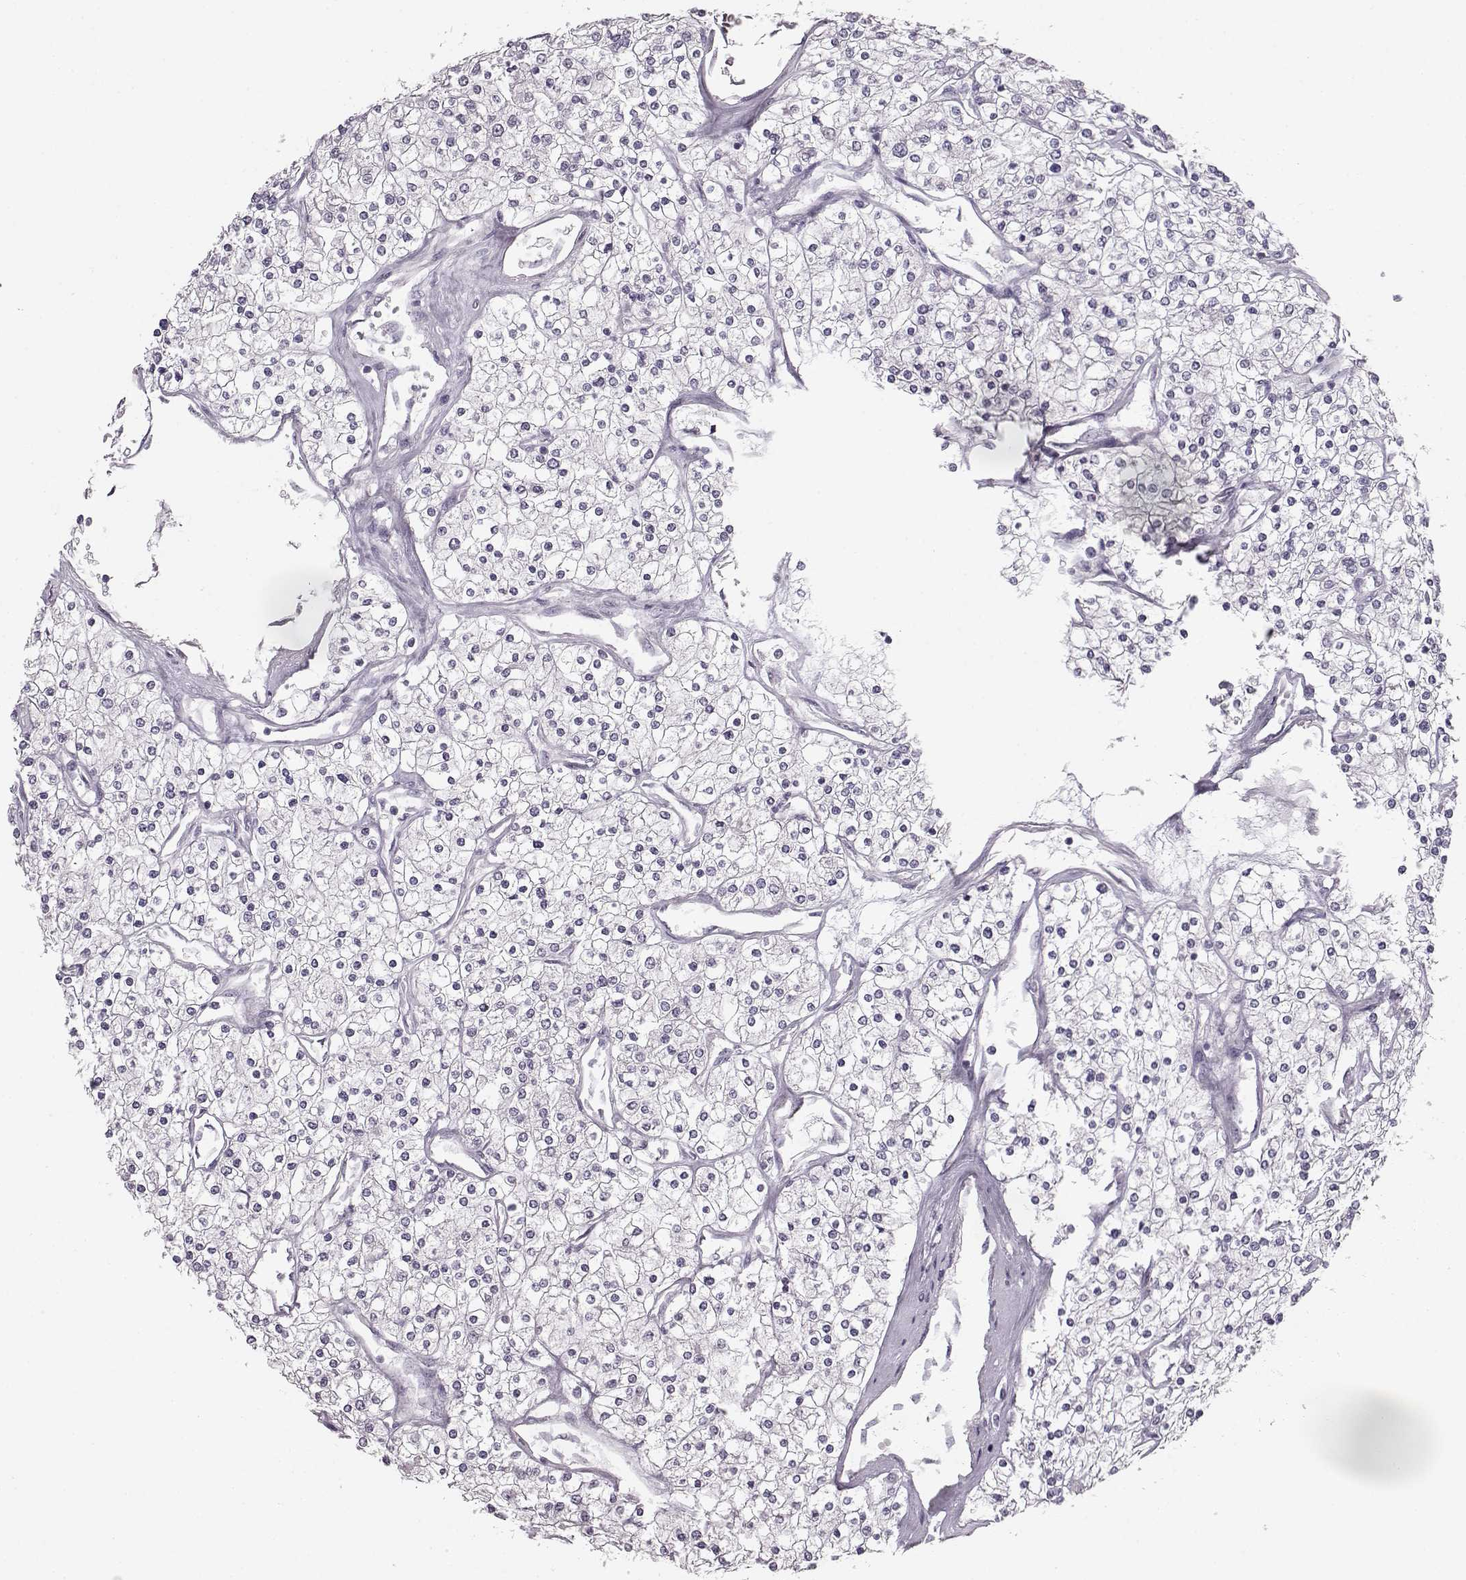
{"staining": {"intensity": "negative", "quantity": "none", "location": "none"}, "tissue": "renal cancer", "cell_type": "Tumor cells", "image_type": "cancer", "snomed": [{"axis": "morphology", "description": "Adenocarcinoma, NOS"}, {"axis": "topography", "description": "Kidney"}], "caption": "A high-resolution histopathology image shows immunohistochemistry staining of renal cancer, which shows no significant staining in tumor cells.", "gene": "MAP6D1", "patient": {"sex": "male", "age": 80}}